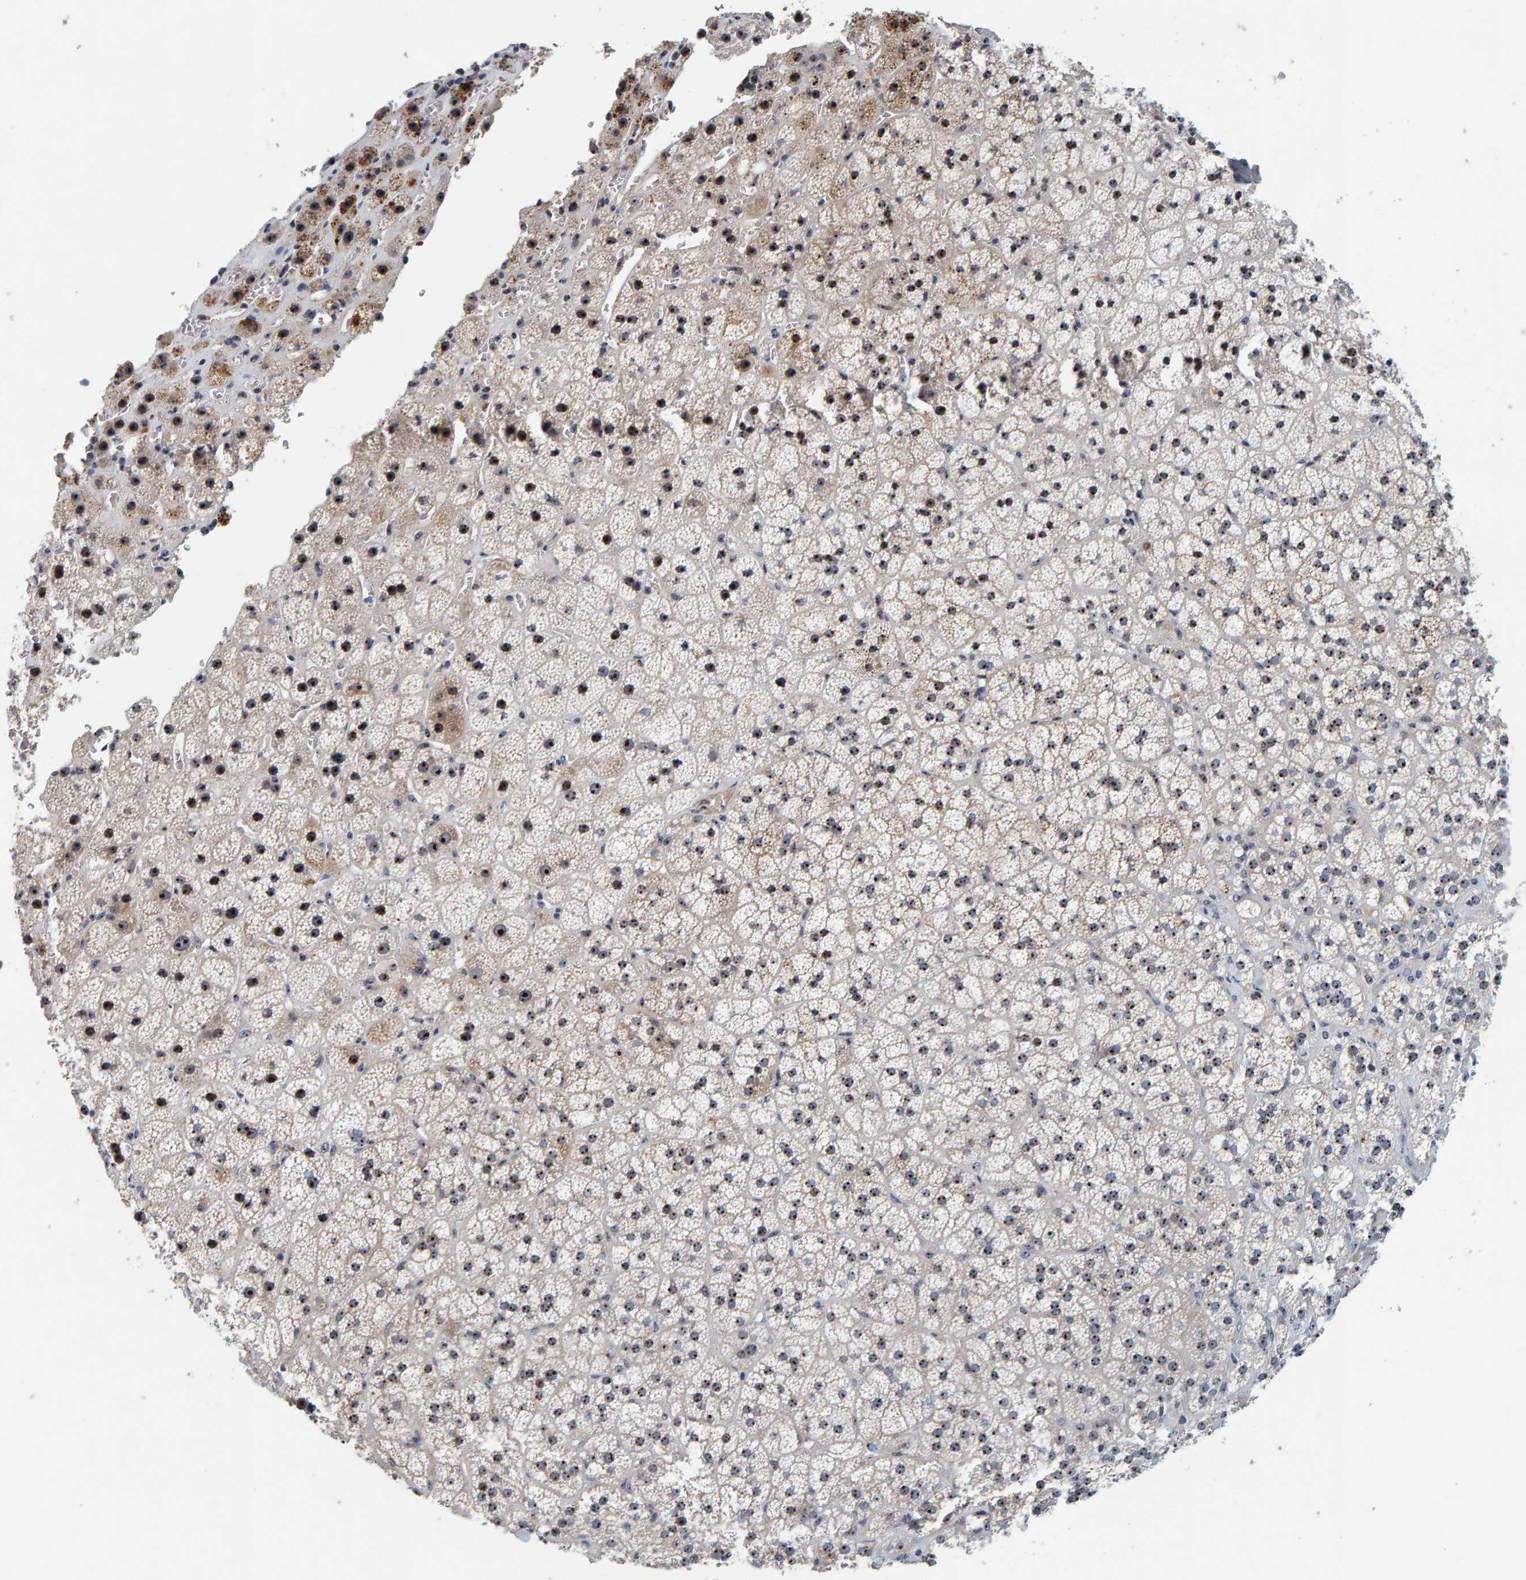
{"staining": {"intensity": "strong", "quantity": ">75%", "location": "cytoplasmic/membranous,nuclear"}, "tissue": "adrenal gland", "cell_type": "Glandular cells", "image_type": "normal", "snomed": [{"axis": "morphology", "description": "Normal tissue, NOS"}, {"axis": "topography", "description": "Adrenal gland"}], "caption": "This histopathology image shows immunohistochemistry staining of benign adrenal gland, with high strong cytoplasmic/membranous,nuclear expression in about >75% of glandular cells.", "gene": "NOL11", "patient": {"sex": "female", "age": 44}}